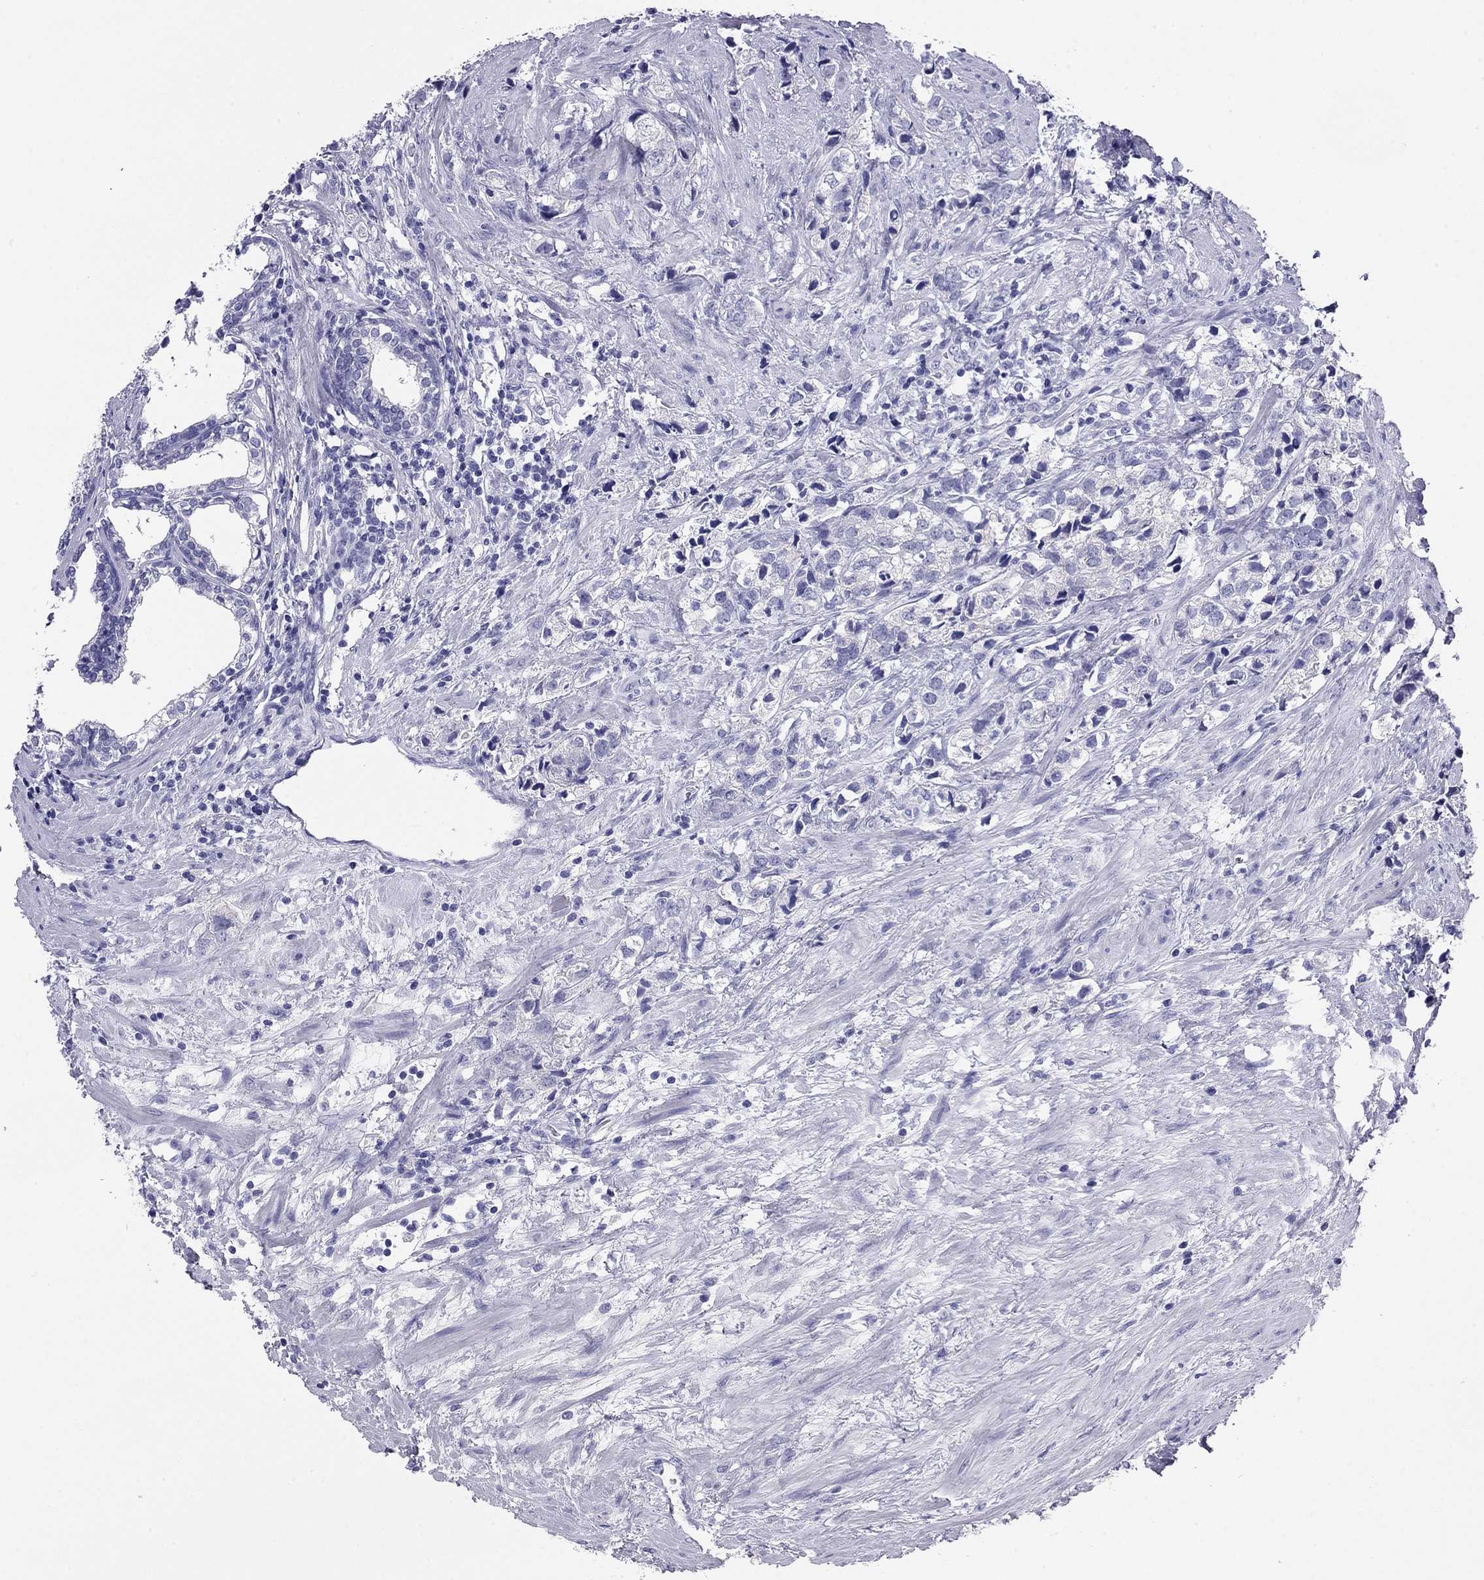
{"staining": {"intensity": "negative", "quantity": "none", "location": "none"}, "tissue": "prostate cancer", "cell_type": "Tumor cells", "image_type": "cancer", "snomed": [{"axis": "morphology", "description": "Adenocarcinoma, NOS"}, {"axis": "topography", "description": "Prostate and seminal vesicle, NOS"}], "caption": "Immunohistochemical staining of prostate adenocarcinoma shows no significant staining in tumor cells.", "gene": "ODF4", "patient": {"sex": "male", "age": 63}}